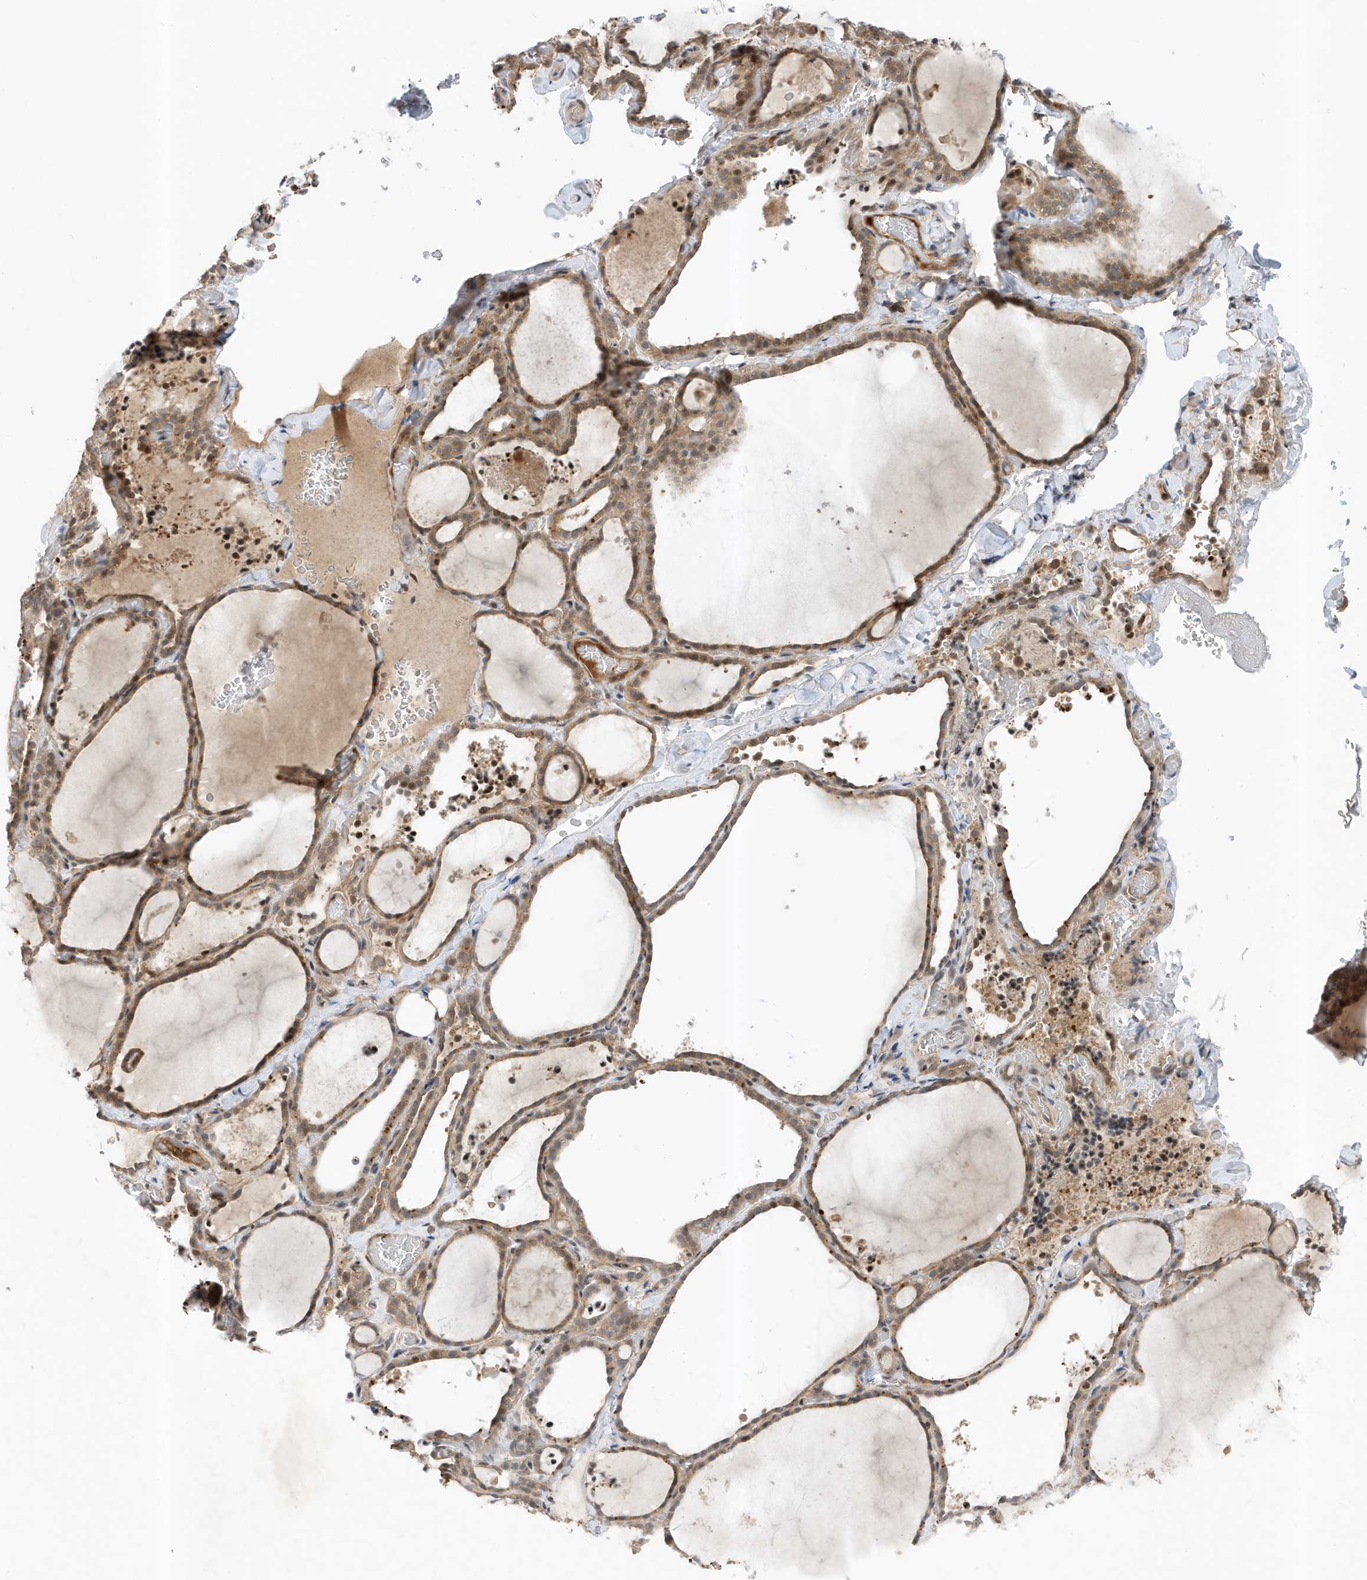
{"staining": {"intensity": "moderate", "quantity": "25%-75%", "location": "cytoplasmic/membranous"}, "tissue": "thyroid gland", "cell_type": "Glandular cells", "image_type": "normal", "snomed": [{"axis": "morphology", "description": "Normal tissue, NOS"}, {"axis": "topography", "description": "Thyroid gland"}], "caption": "A micrograph of human thyroid gland stained for a protein displays moderate cytoplasmic/membranous brown staining in glandular cells.", "gene": "MAST3", "patient": {"sex": "female", "age": 22}}